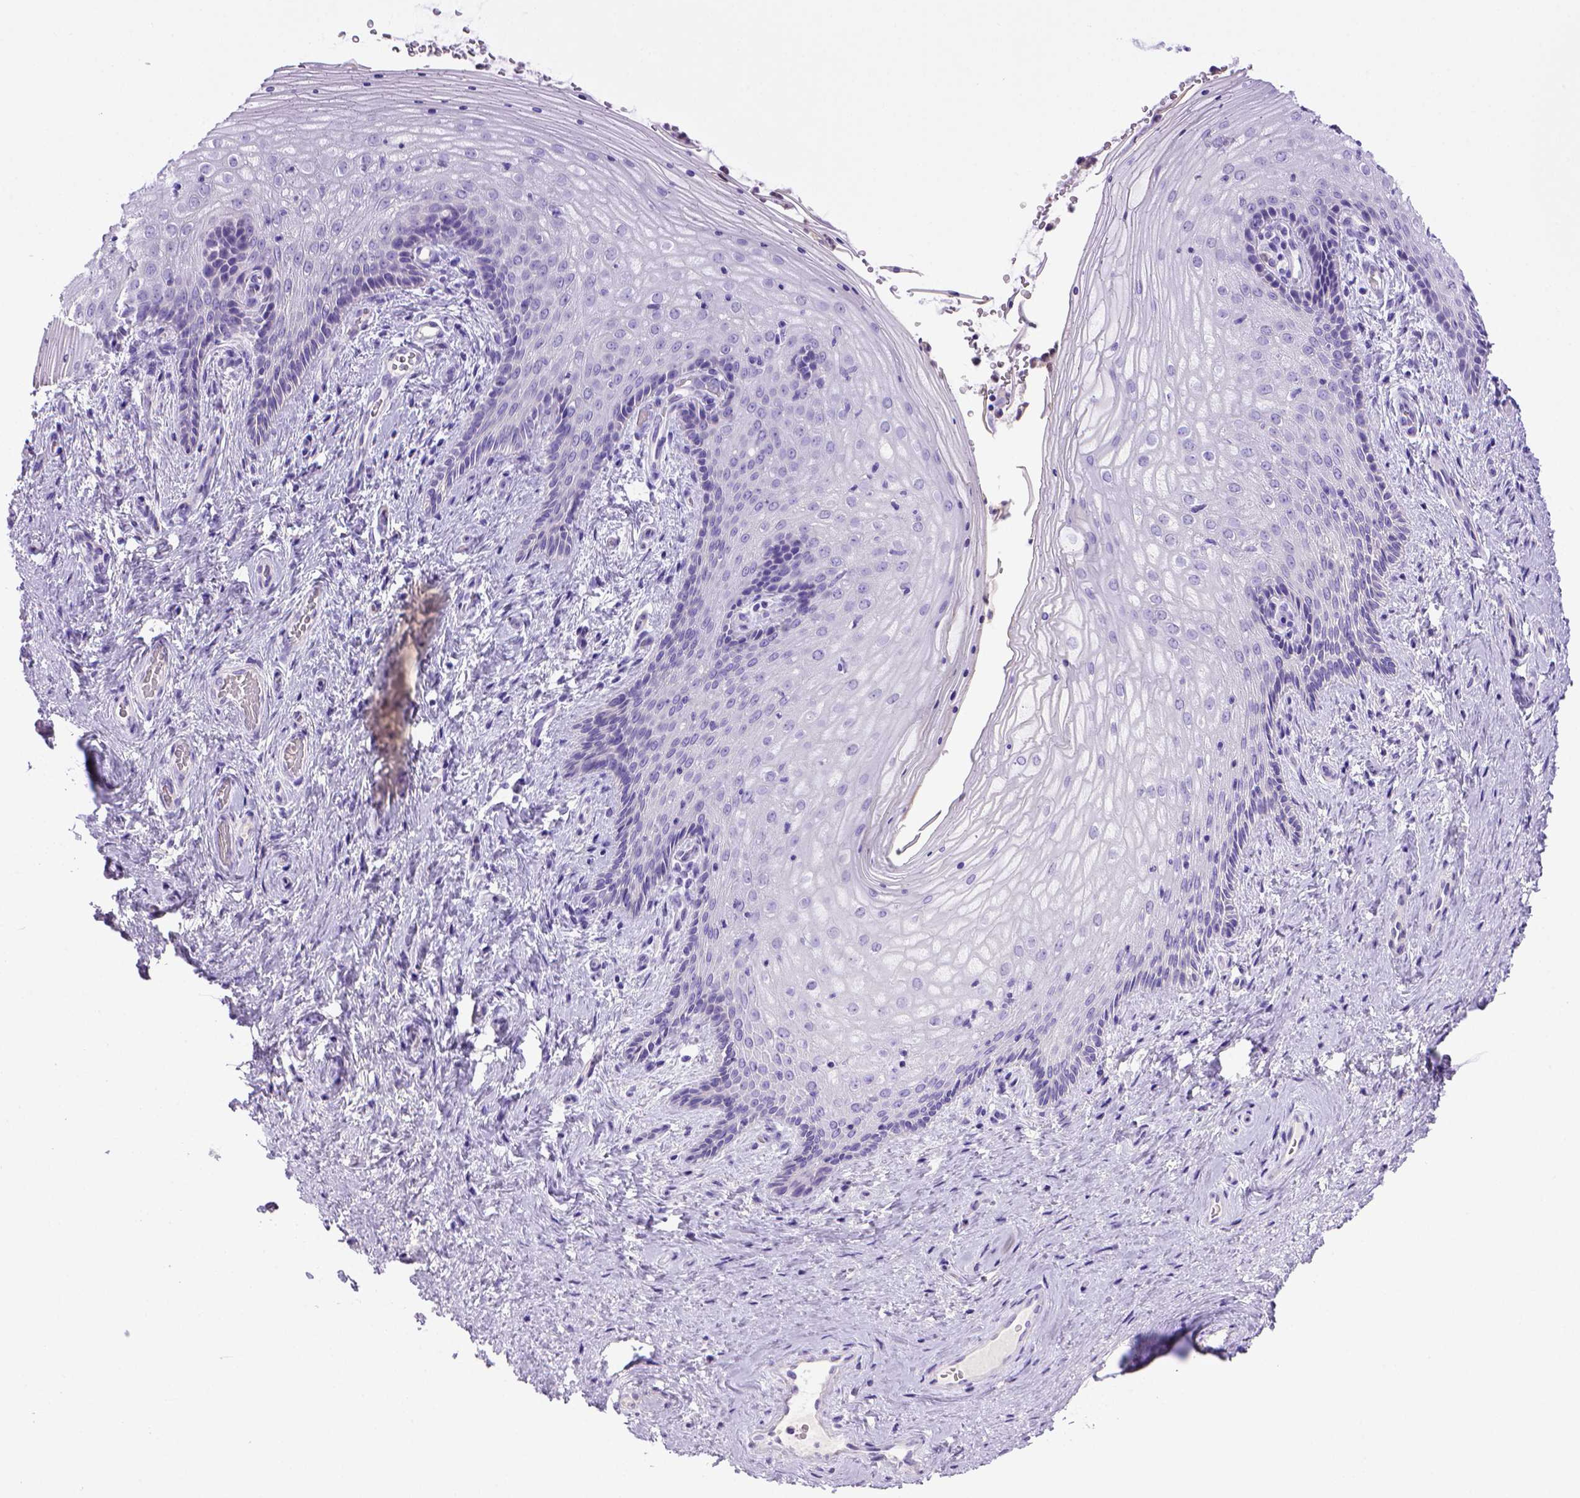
{"staining": {"intensity": "negative", "quantity": "none", "location": "none"}, "tissue": "vagina", "cell_type": "Squamous epithelial cells", "image_type": "normal", "snomed": [{"axis": "morphology", "description": "Normal tissue, NOS"}, {"axis": "topography", "description": "Vagina"}], "caption": "Immunohistochemical staining of normal human vagina demonstrates no significant staining in squamous epithelial cells. (Stains: DAB (3,3'-diaminobenzidine) IHC with hematoxylin counter stain, Microscopy: brightfield microscopy at high magnification).", "gene": "BAAT", "patient": {"sex": "female", "age": 45}}